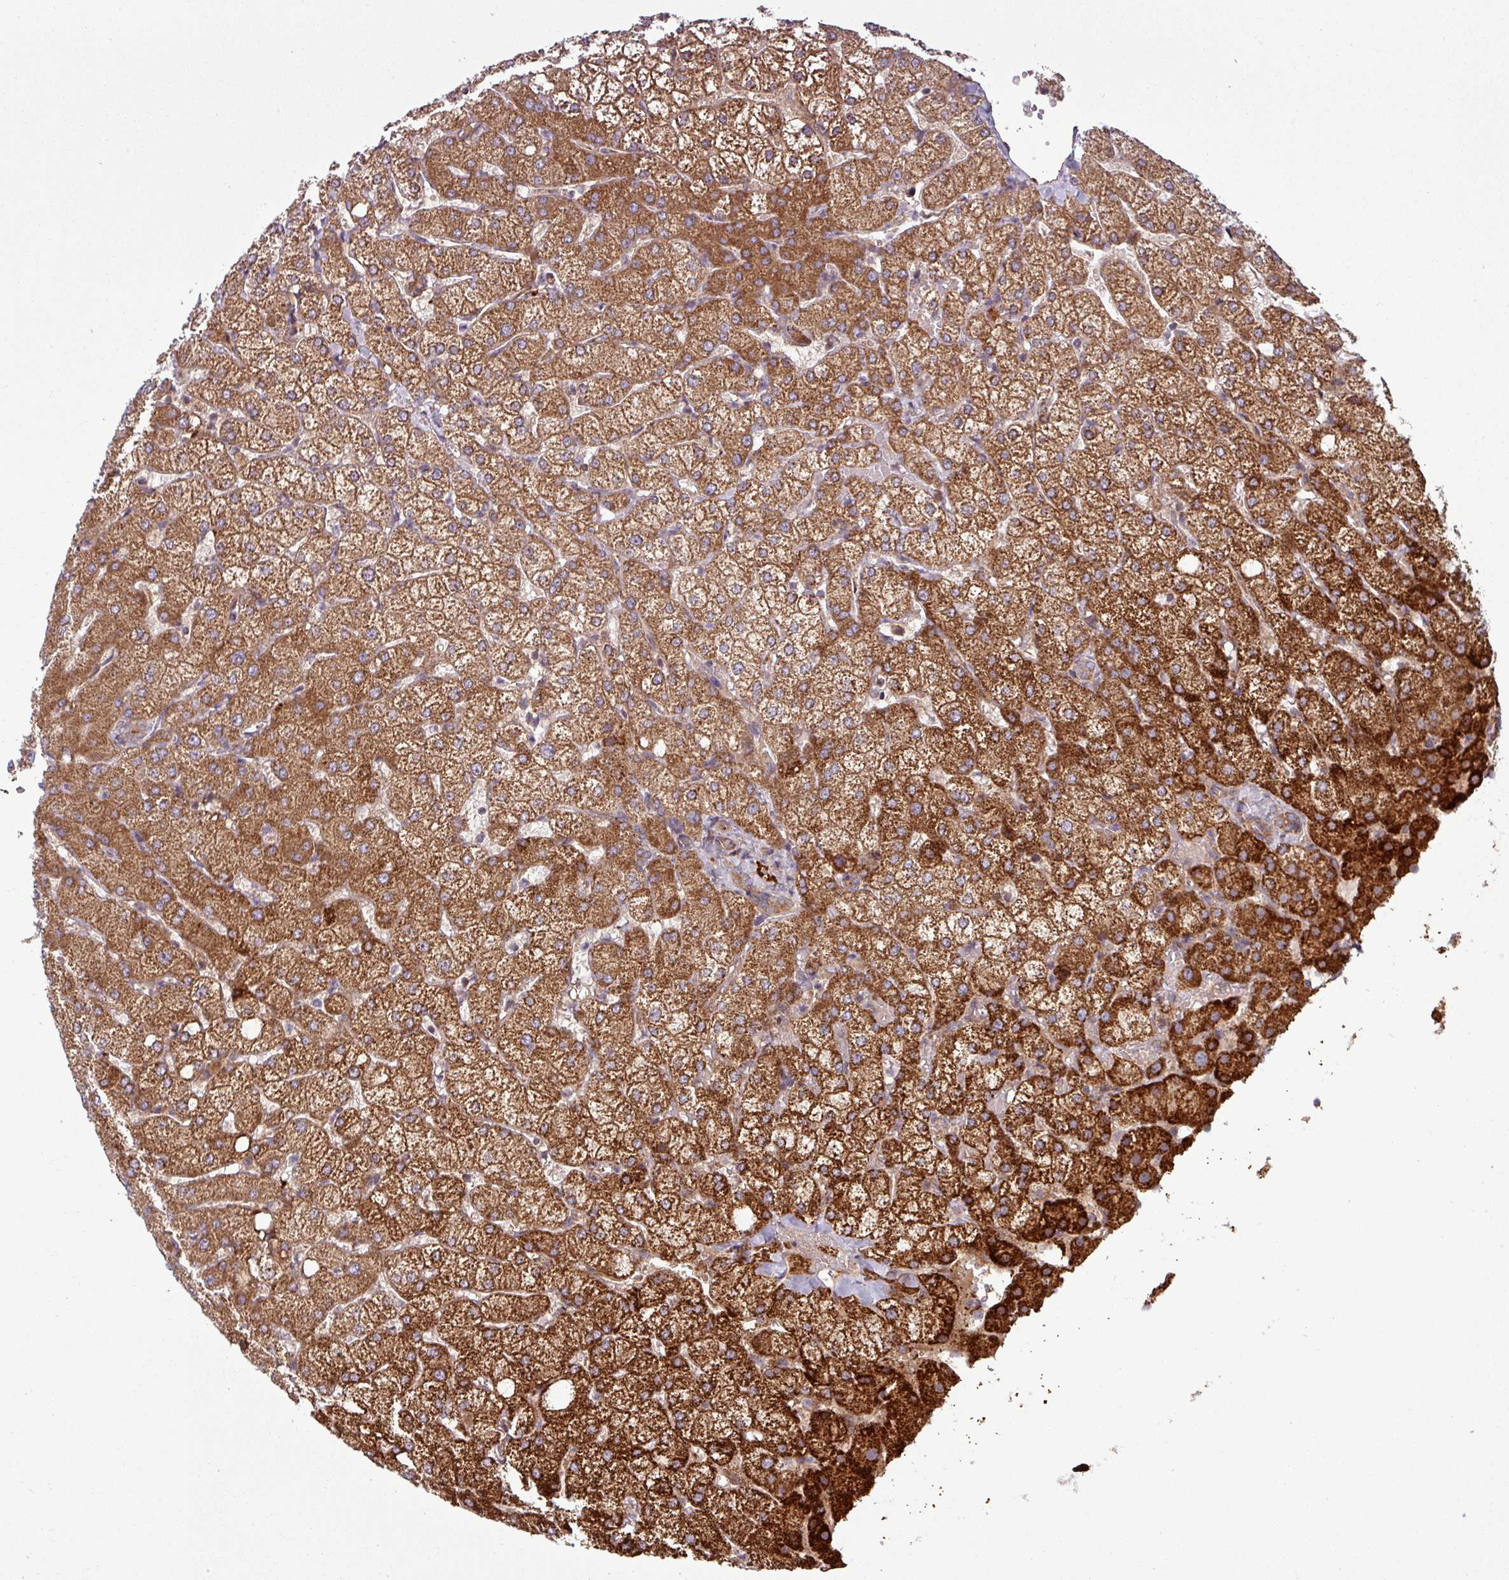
{"staining": {"intensity": "weak", "quantity": "<25%", "location": "cytoplasmic/membranous"}, "tissue": "liver", "cell_type": "Cholangiocytes", "image_type": "normal", "snomed": [{"axis": "morphology", "description": "Normal tissue, NOS"}, {"axis": "topography", "description": "Liver"}], "caption": "There is no significant expression in cholangiocytes of liver. (Immunohistochemistry, brightfield microscopy, high magnification).", "gene": "SNRNP25", "patient": {"sex": "female", "age": 54}}